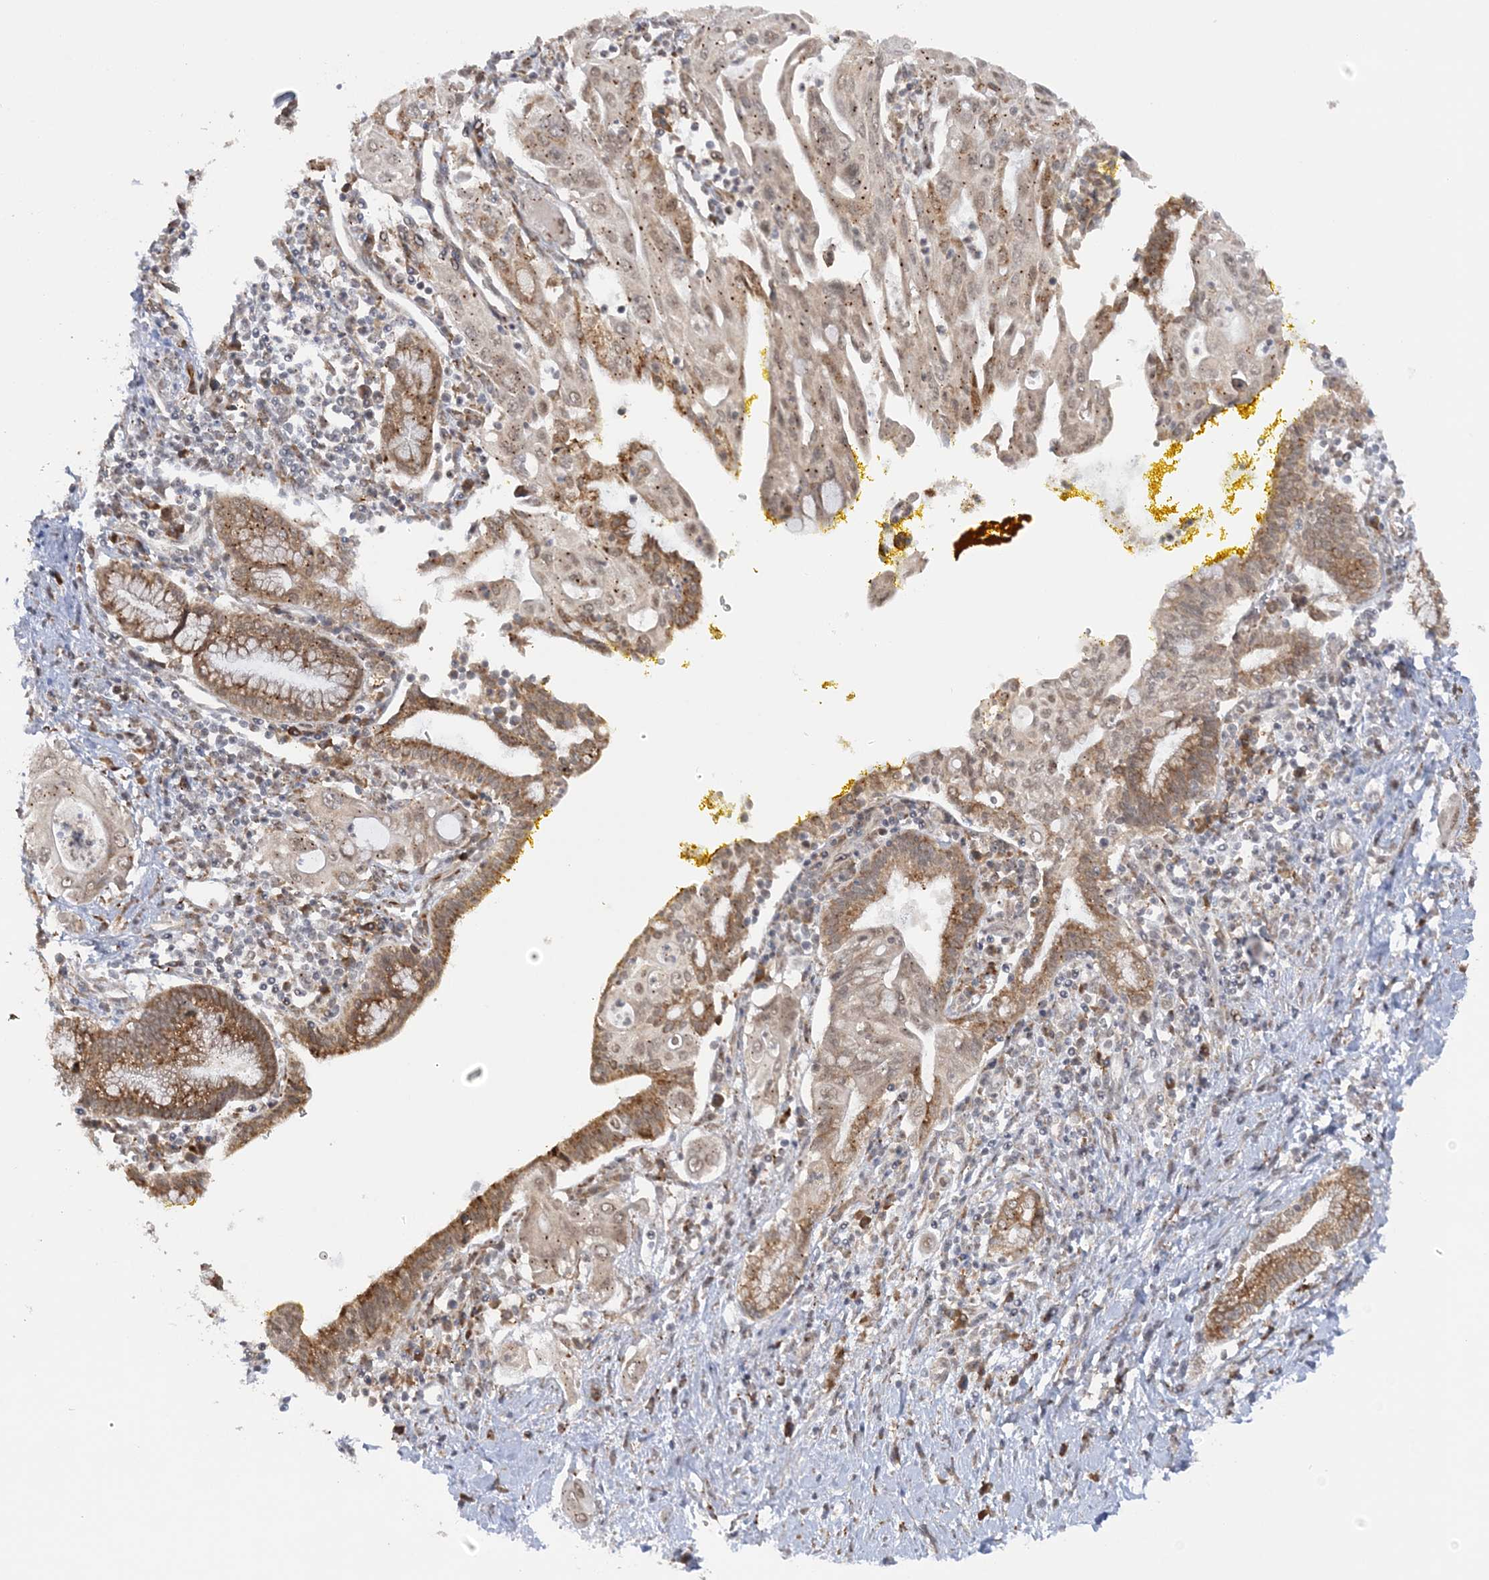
{"staining": {"intensity": "moderate", "quantity": "25%-75%", "location": "cytoplasmic/membranous"}, "tissue": "pancreatic cancer", "cell_type": "Tumor cells", "image_type": "cancer", "snomed": [{"axis": "morphology", "description": "Adenocarcinoma, NOS"}, {"axis": "topography", "description": "Pancreas"}], "caption": "This is an image of immunohistochemistry (IHC) staining of pancreatic adenocarcinoma, which shows moderate expression in the cytoplasmic/membranous of tumor cells.", "gene": "MRPL47", "patient": {"sex": "male", "age": 58}}